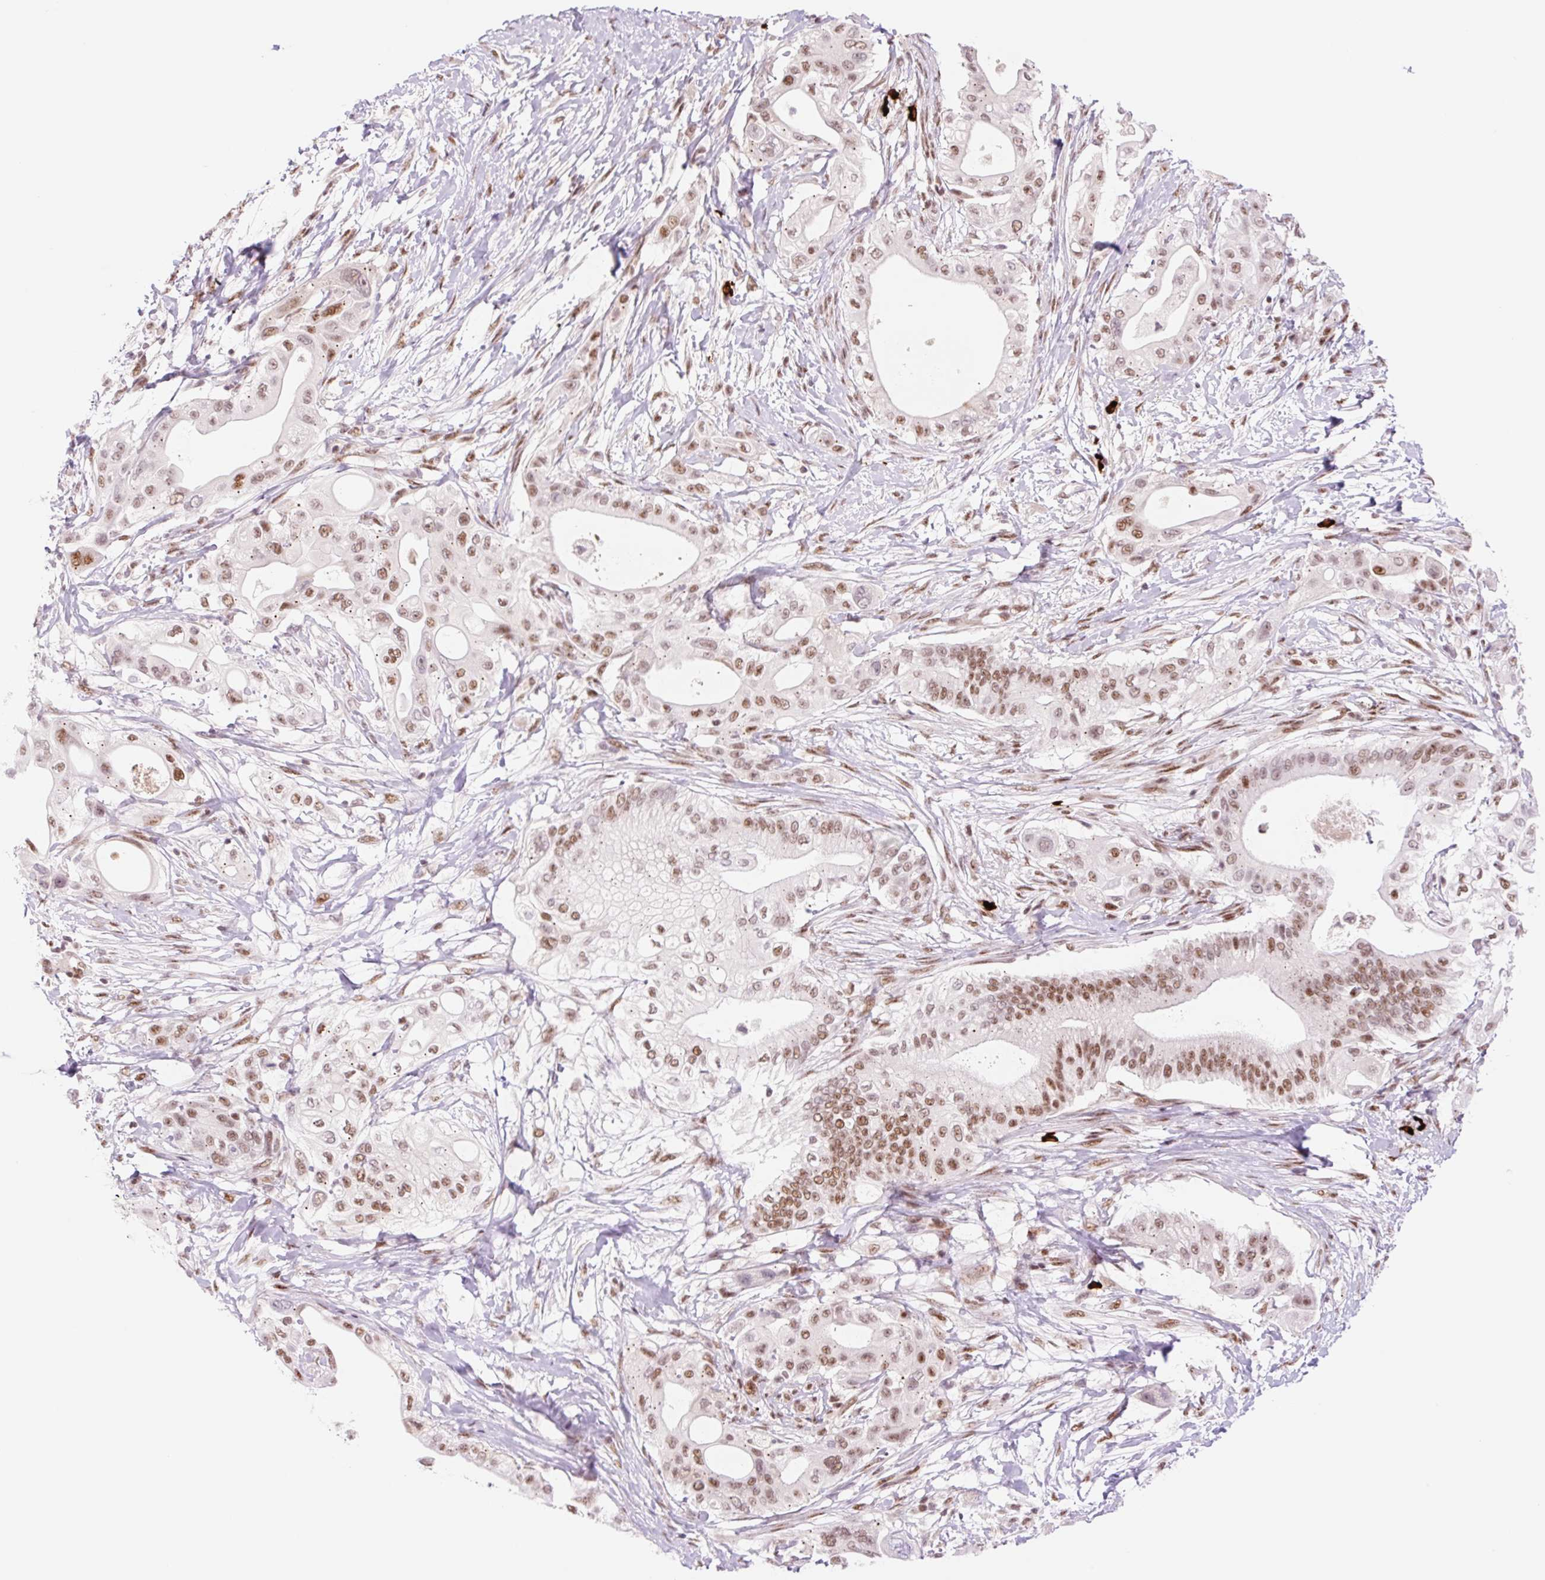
{"staining": {"intensity": "moderate", "quantity": ">75%", "location": "nuclear"}, "tissue": "pancreatic cancer", "cell_type": "Tumor cells", "image_type": "cancer", "snomed": [{"axis": "morphology", "description": "Adenocarcinoma, NOS"}, {"axis": "topography", "description": "Pancreas"}], "caption": "This micrograph exhibits adenocarcinoma (pancreatic) stained with immunohistochemistry (IHC) to label a protein in brown. The nuclear of tumor cells show moderate positivity for the protein. Nuclei are counter-stained blue.", "gene": "PRDM11", "patient": {"sex": "male", "age": 68}}